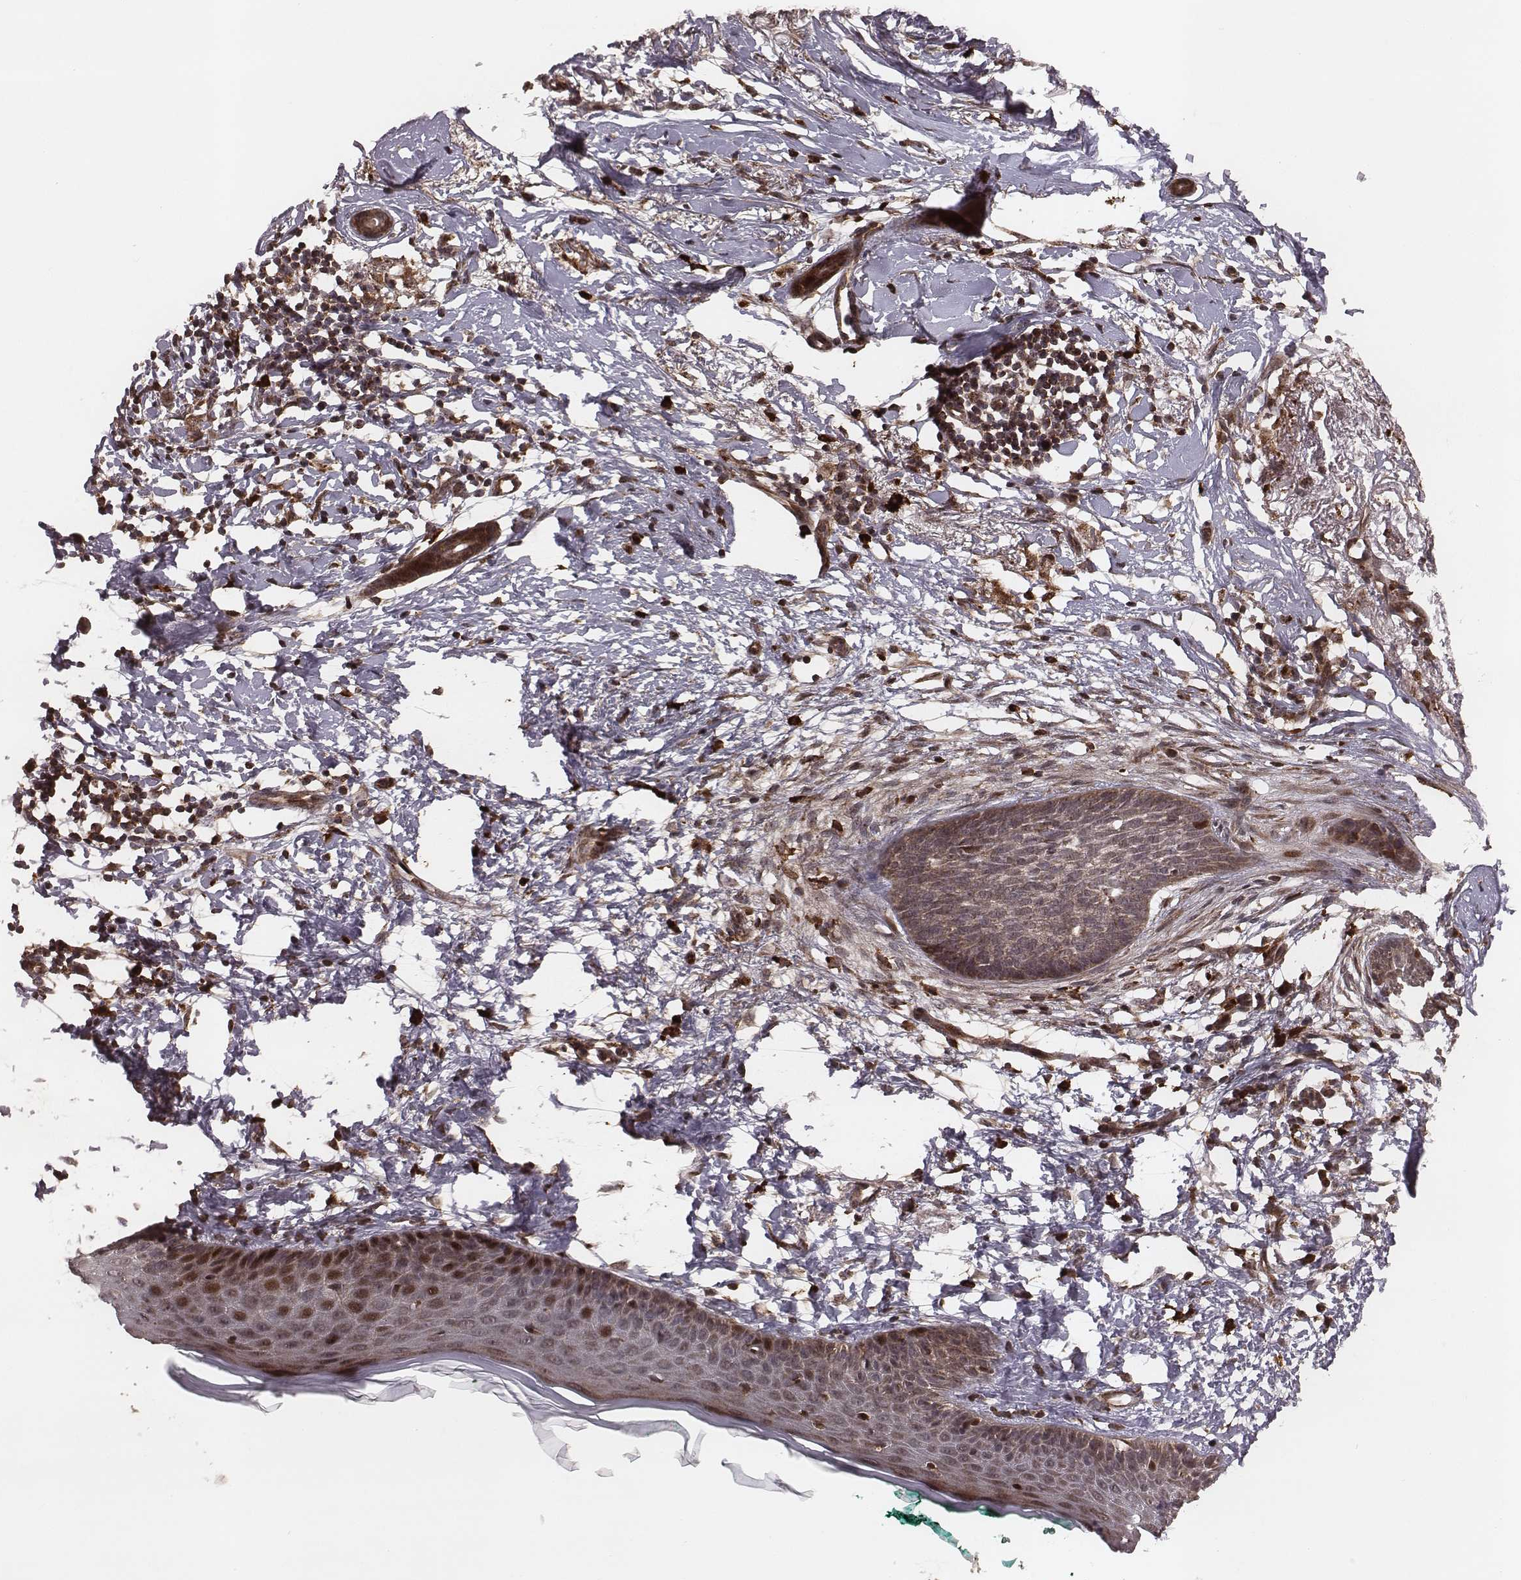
{"staining": {"intensity": "weak", "quantity": "25%-75%", "location": "cytoplasmic/membranous"}, "tissue": "skin cancer", "cell_type": "Tumor cells", "image_type": "cancer", "snomed": [{"axis": "morphology", "description": "Normal tissue, NOS"}, {"axis": "morphology", "description": "Basal cell carcinoma"}, {"axis": "topography", "description": "Skin"}], "caption": "Skin cancer stained for a protein exhibits weak cytoplasmic/membranous positivity in tumor cells. (Brightfield microscopy of DAB IHC at high magnification).", "gene": "ZDHHC21", "patient": {"sex": "male", "age": 84}}